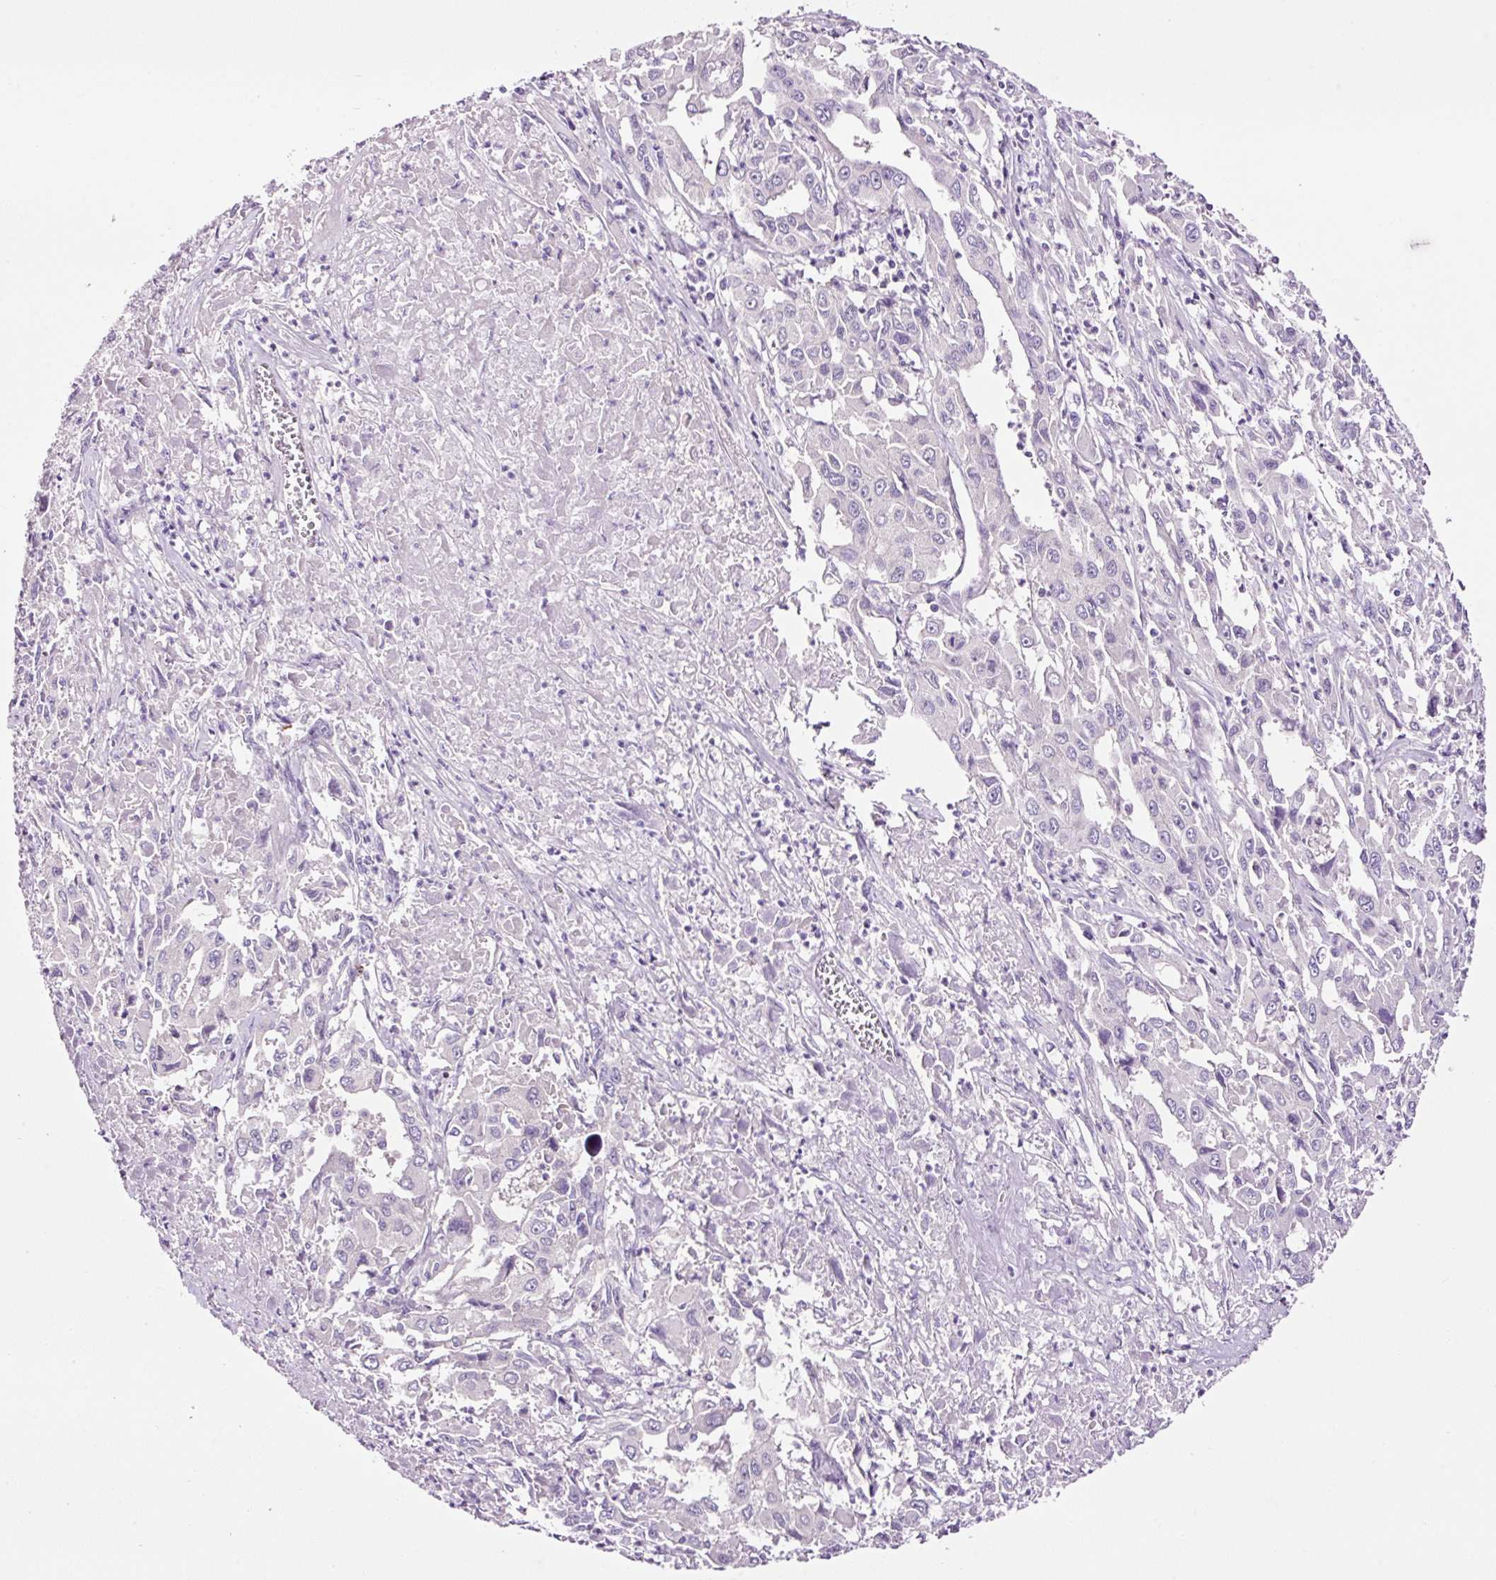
{"staining": {"intensity": "negative", "quantity": "none", "location": "none"}, "tissue": "liver cancer", "cell_type": "Tumor cells", "image_type": "cancer", "snomed": [{"axis": "morphology", "description": "Carcinoma, Hepatocellular, NOS"}, {"axis": "topography", "description": "Liver"}], "caption": "This is an immunohistochemistry (IHC) histopathology image of hepatocellular carcinoma (liver). There is no expression in tumor cells.", "gene": "PAM", "patient": {"sex": "male", "age": 63}}